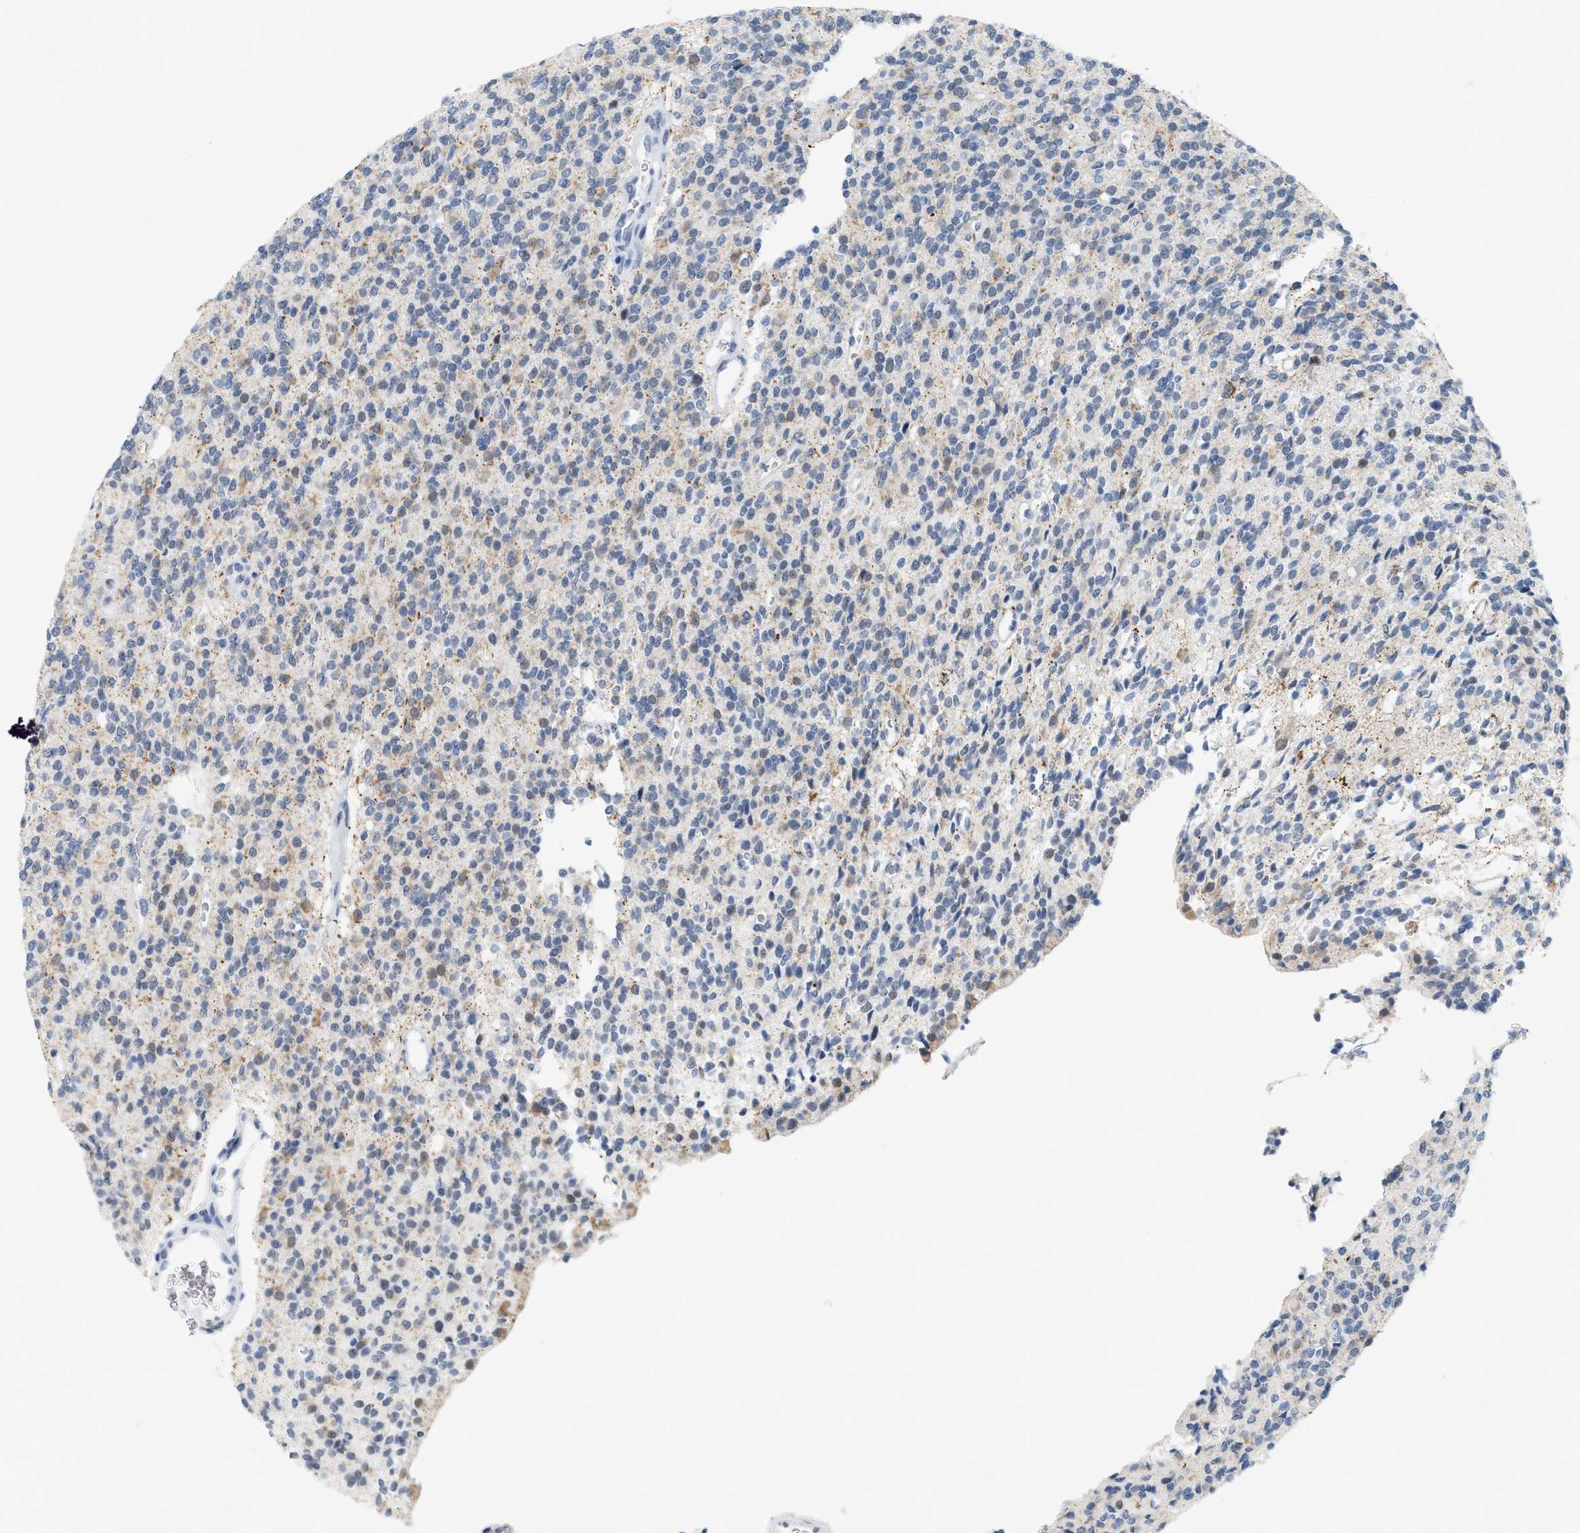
{"staining": {"intensity": "weak", "quantity": "<25%", "location": "cytoplasmic/membranous"}, "tissue": "glioma", "cell_type": "Tumor cells", "image_type": "cancer", "snomed": [{"axis": "morphology", "description": "Glioma, malignant, High grade"}, {"axis": "topography", "description": "Brain"}], "caption": "The immunohistochemistry (IHC) image has no significant expression in tumor cells of glioma tissue.", "gene": "XIRP1", "patient": {"sex": "male", "age": 34}}